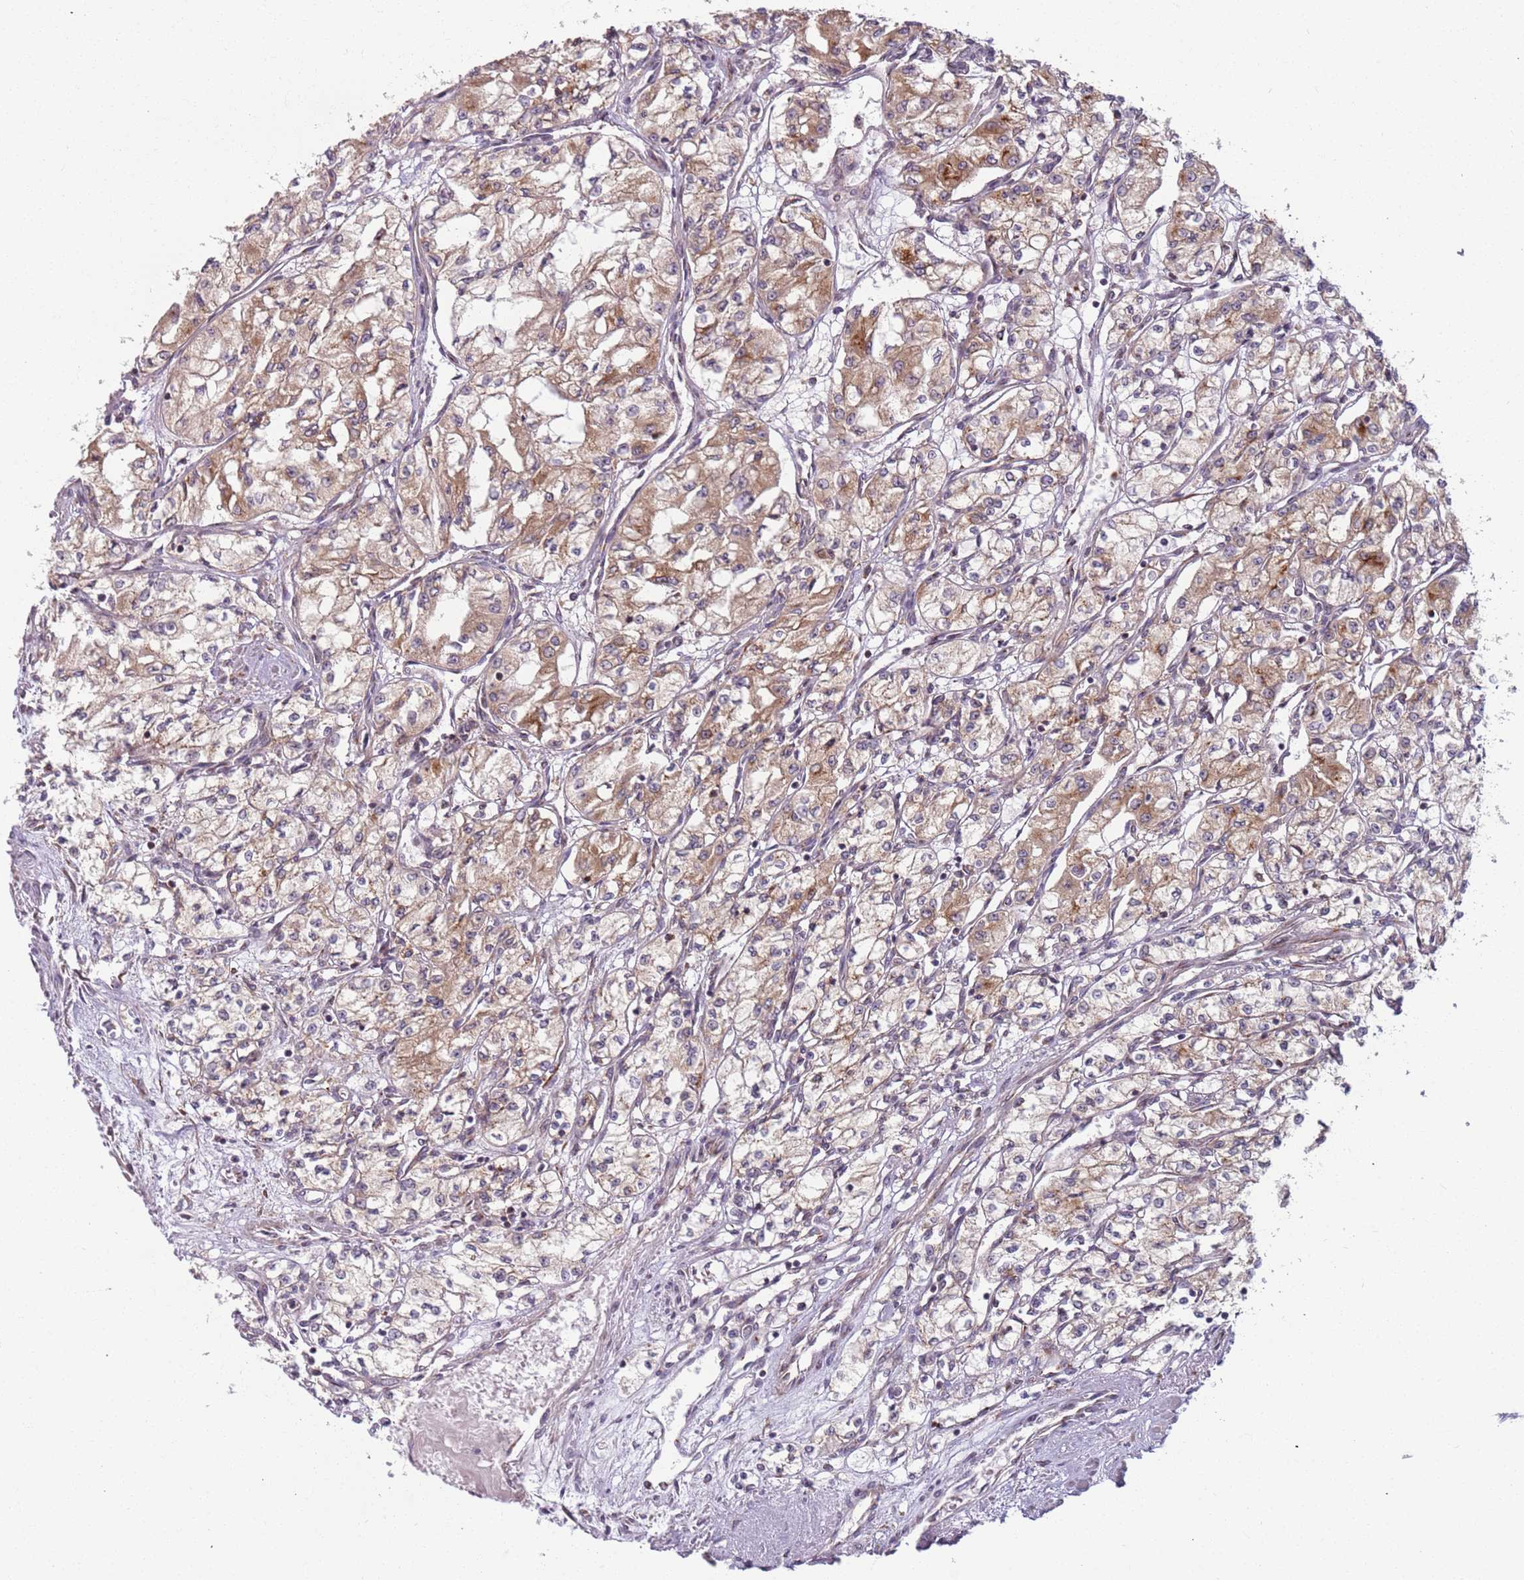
{"staining": {"intensity": "moderate", "quantity": "25%-75%", "location": "cytoplasmic/membranous"}, "tissue": "renal cancer", "cell_type": "Tumor cells", "image_type": "cancer", "snomed": [{"axis": "morphology", "description": "Adenocarcinoma, NOS"}, {"axis": "topography", "description": "Kidney"}], "caption": "Protein staining by IHC displays moderate cytoplasmic/membranous staining in about 25%-75% of tumor cells in renal cancer (adenocarcinoma).", "gene": "AKTIP", "patient": {"sex": "male", "age": 59}}